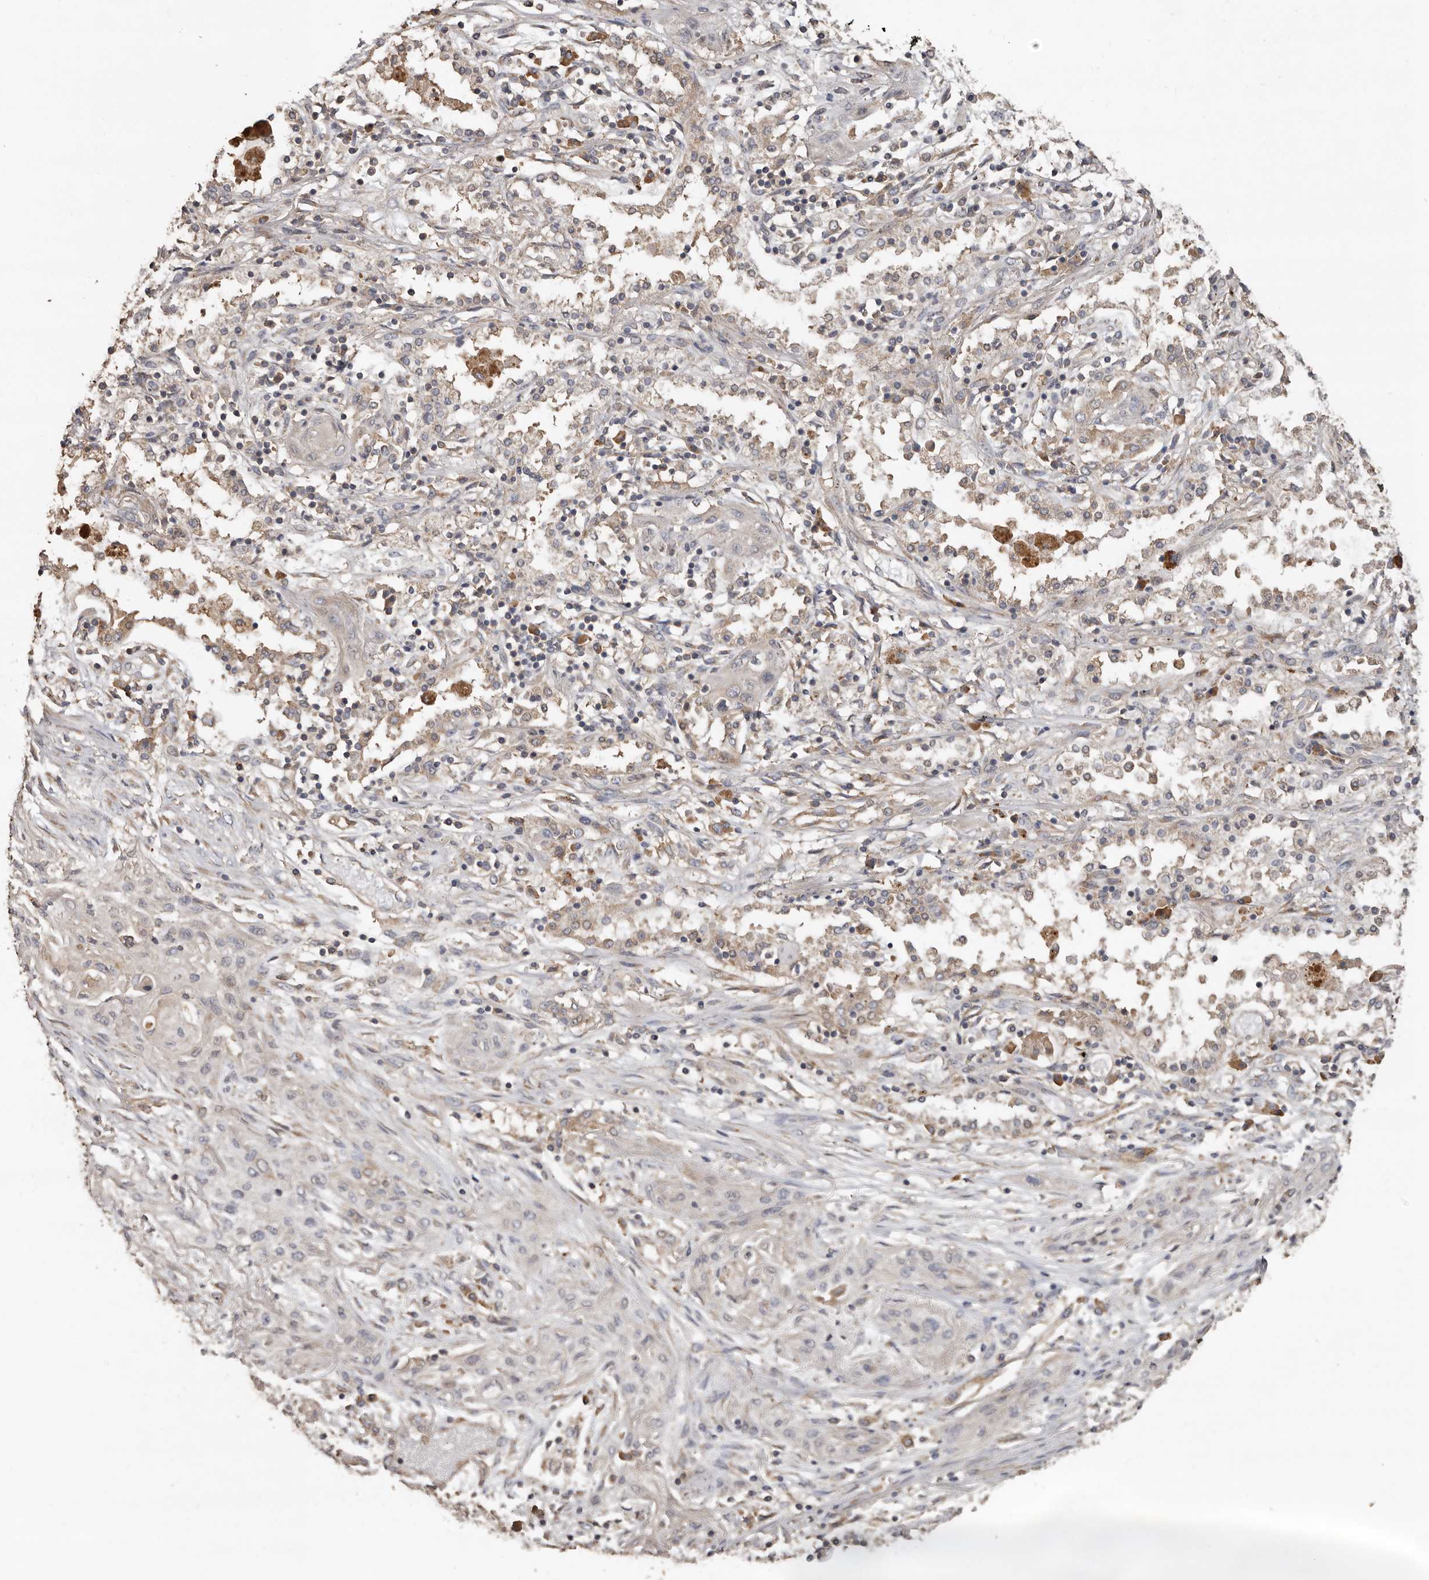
{"staining": {"intensity": "weak", "quantity": "<25%", "location": "cytoplasmic/membranous"}, "tissue": "lung cancer", "cell_type": "Tumor cells", "image_type": "cancer", "snomed": [{"axis": "morphology", "description": "Squamous cell carcinoma, NOS"}, {"axis": "topography", "description": "Lung"}], "caption": "This is an IHC histopathology image of human lung cancer. There is no expression in tumor cells.", "gene": "FLCN", "patient": {"sex": "female", "age": 47}}